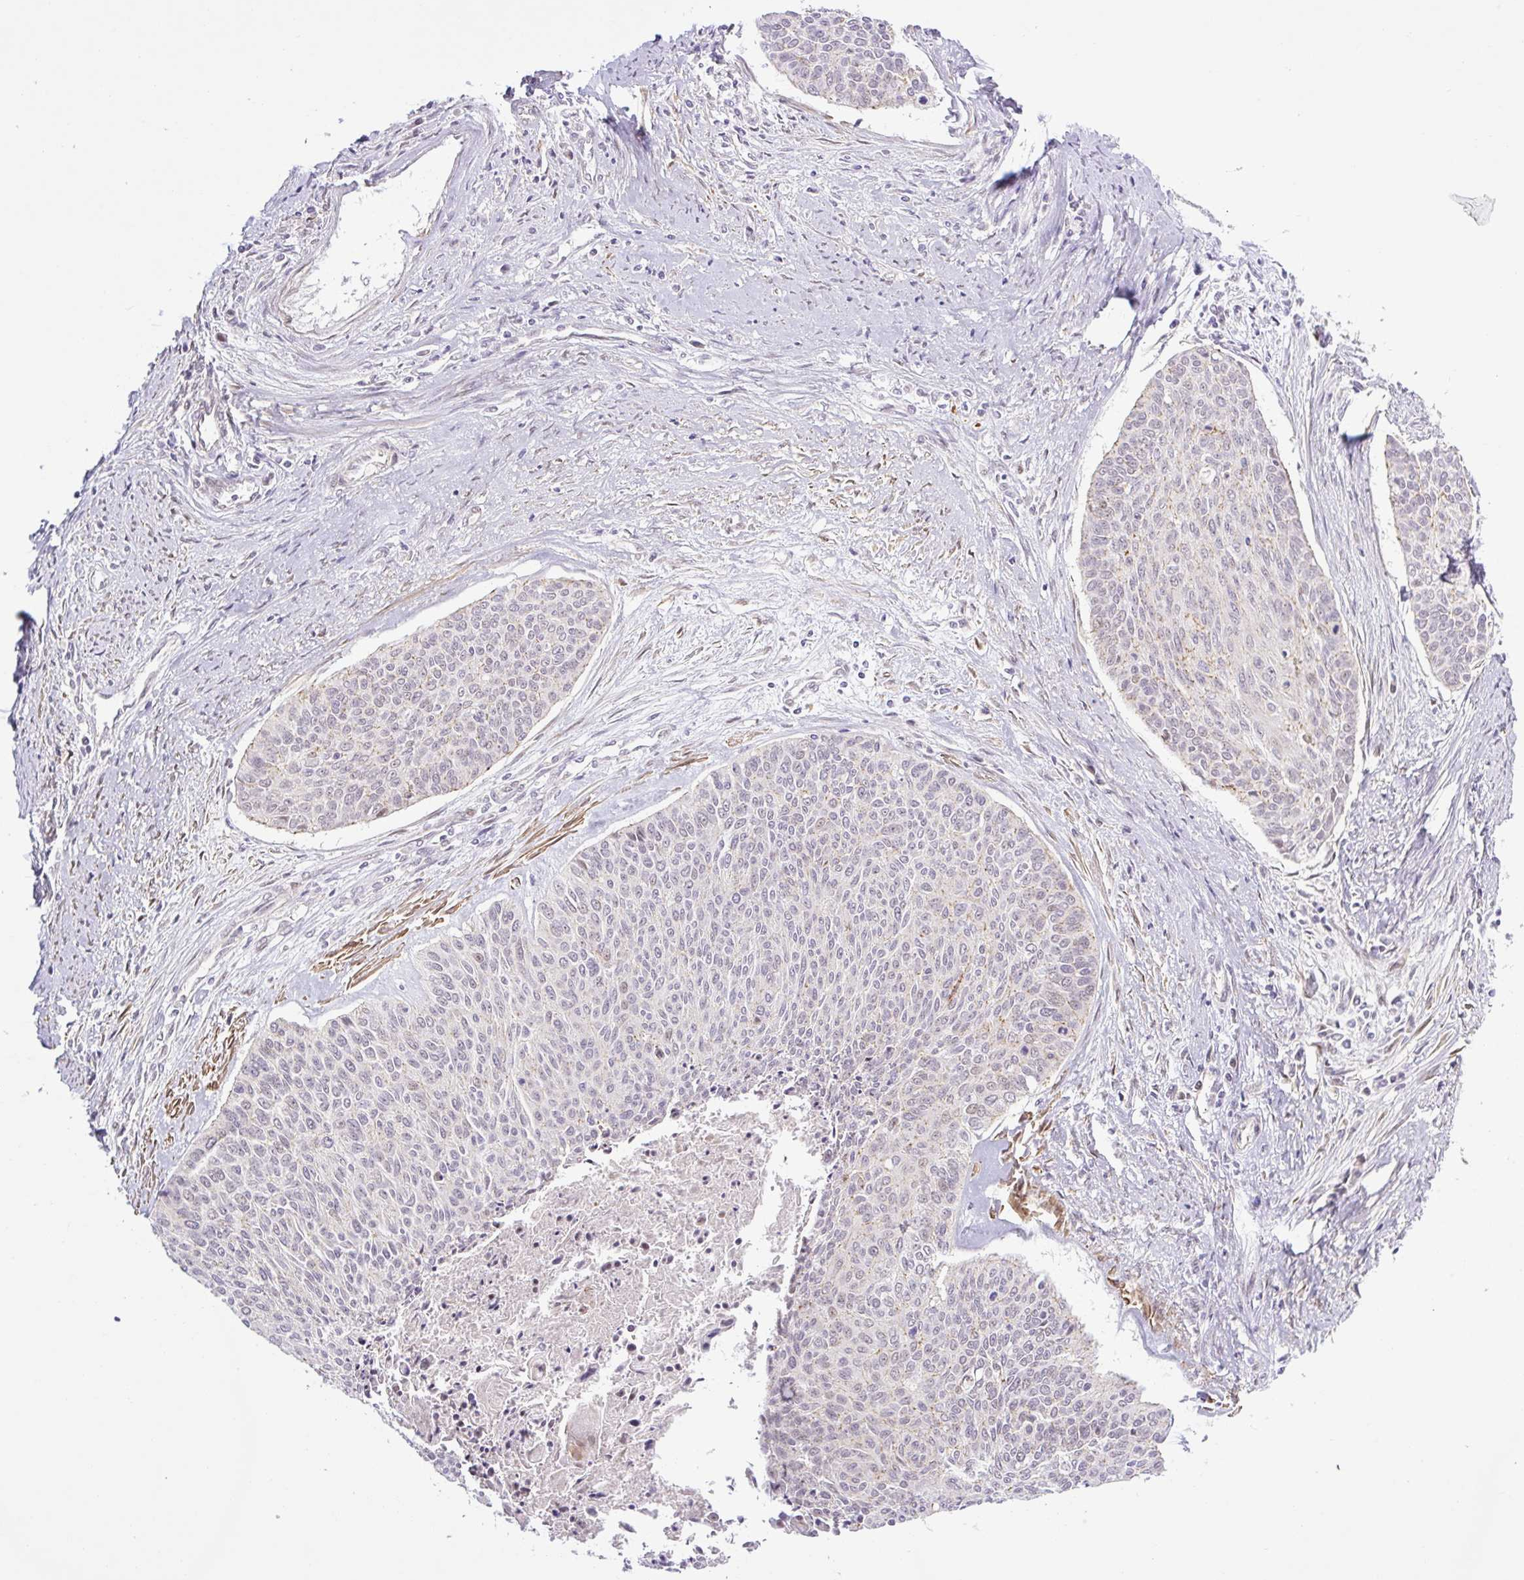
{"staining": {"intensity": "negative", "quantity": "none", "location": "none"}, "tissue": "cervical cancer", "cell_type": "Tumor cells", "image_type": "cancer", "snomed": [{"axis": "morphology", "description": "Squamous cell carcinoma, NOS"}, {"axis": "topography", "description": "Cervix"}], "caption": "A high-resolution image shows immunohistochemistry (IHC) staining of cervical cancer (squamous cell carcinoma), which displays no significant staining in tumor cells.", "gene": "ICE1", "patient": {"sex": "female", "age": 55}}